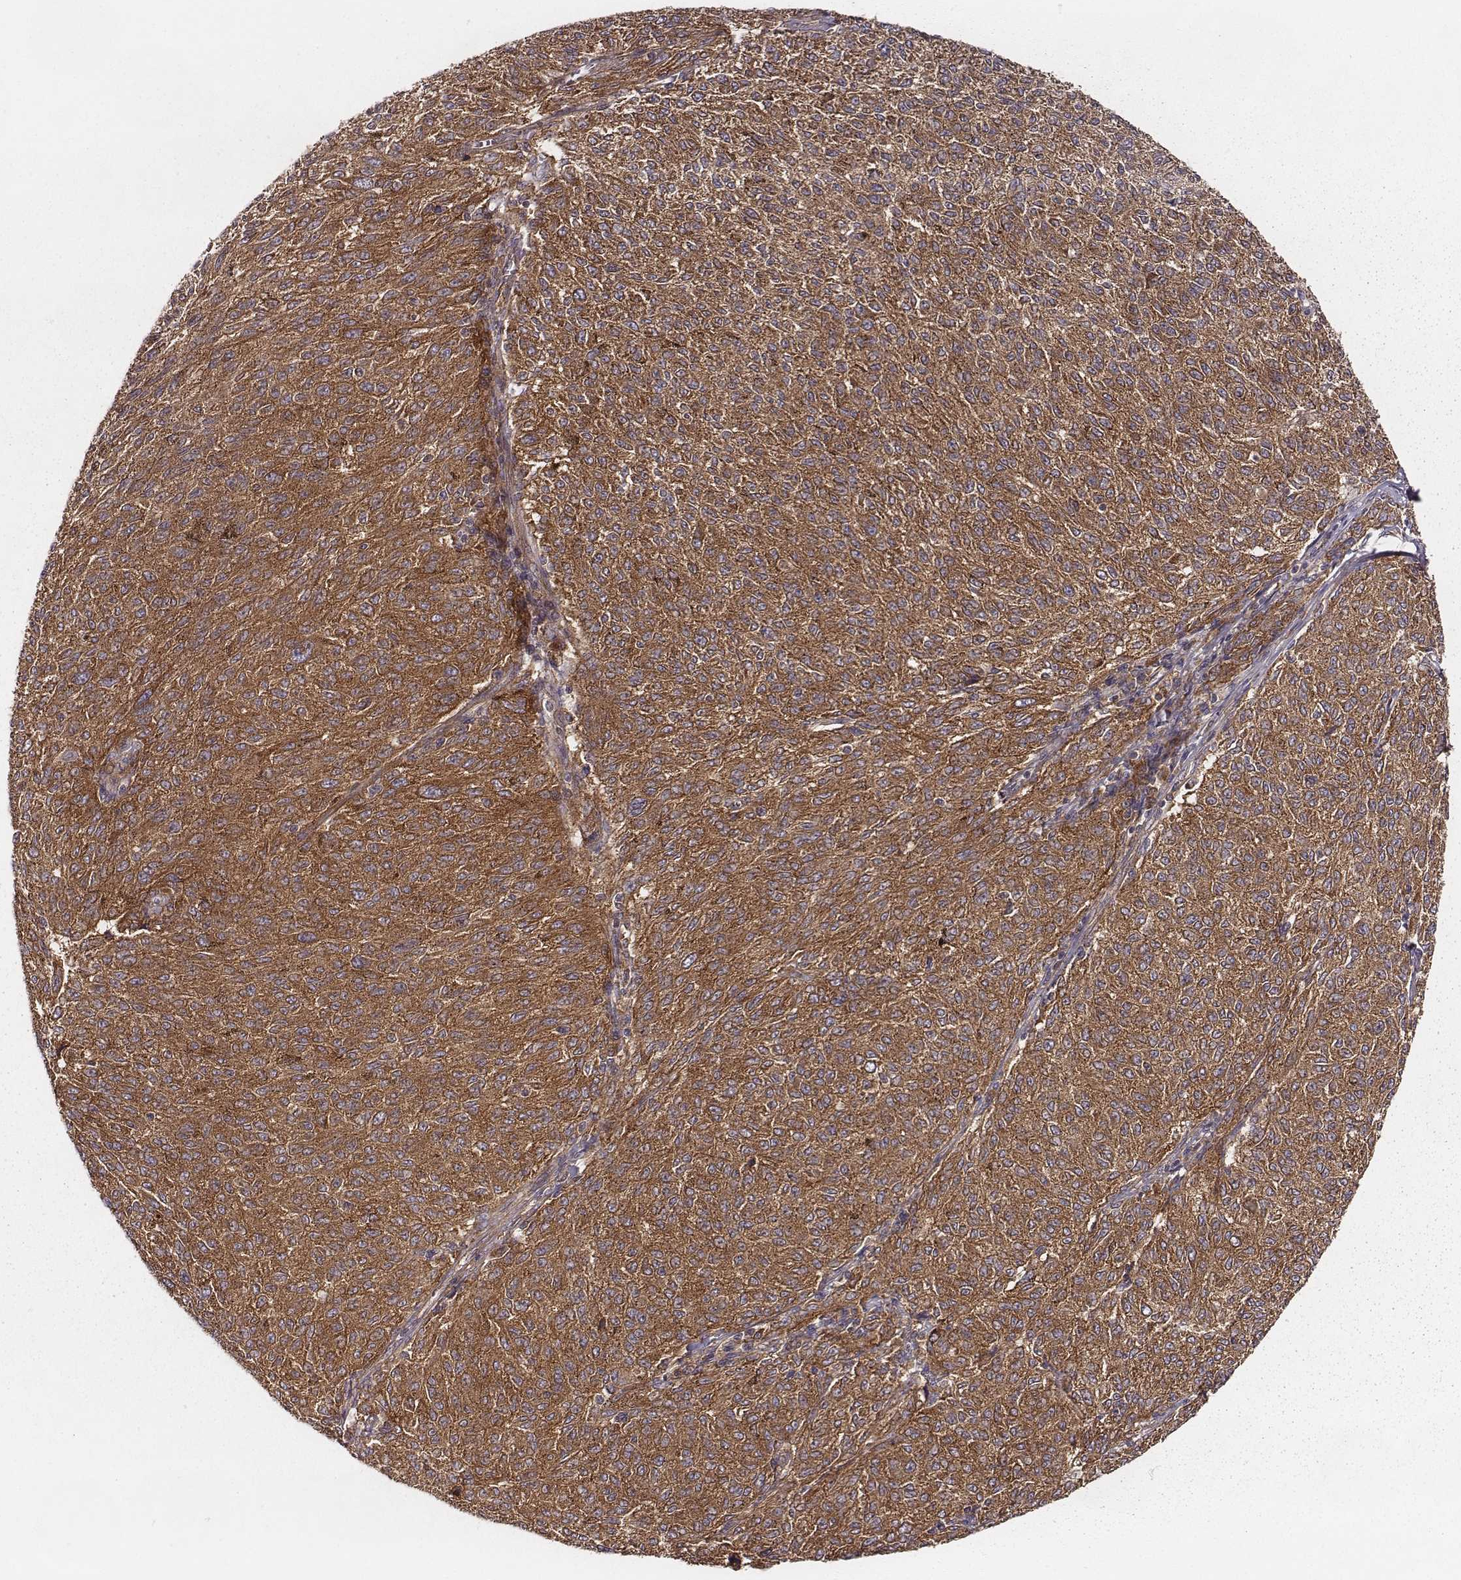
{"staining": {"intensity": "strong", "quantity": ">75%", "location": "cytoplasmic/membranous"}, "tissue": "melanoma", "cell_type": "Tumor cells", "image_type": "cancer", "snomed": [{"axis": "morphology", "description": "Malignant melanoma, NOS"}, {"axis": "topography", "description": "Skin"}], "caption": "Human melanoma stained with a protein marker shows strong staining in tumor cells.", "gene": "VPS26A", "patient": {"sex": "female", "age": 72}}